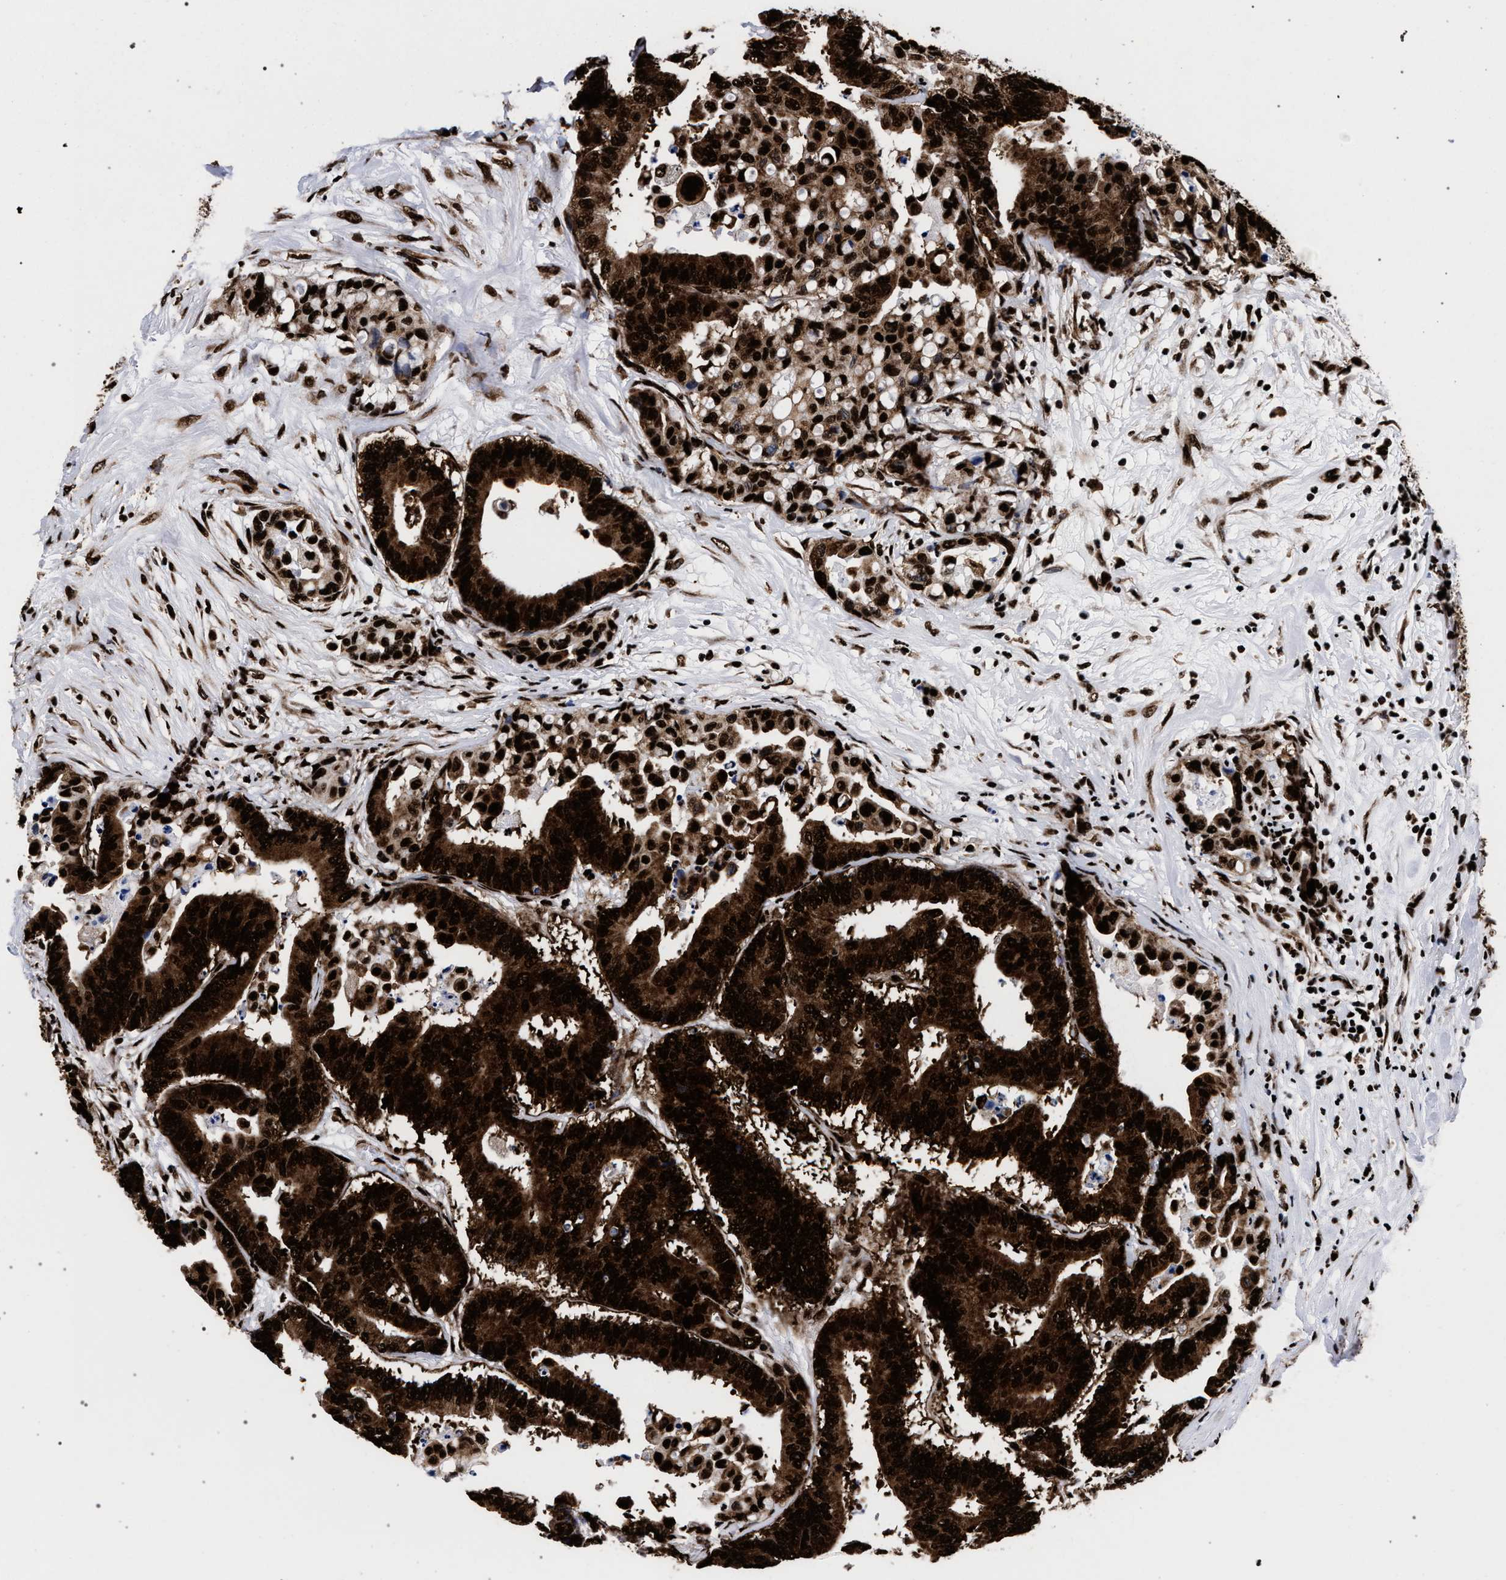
{"staining": {"intensity": "strong", "quantity": ">75%", "location": "cytoplasmic/membranous,nuclear"}, "tissue": "colorectal cancer", "cell_type": "Tumor cells", "image_type": "cancer", "snomed": [{"axis": "morphology", "description": "Normal tissue, NOS"}, {"axis": "morphology", "description": "Adenocarcinoma, NOS"}, {"axis": "topography", "description": "Colon"}], "caption": "Colorectal cancer stained with DAB immunohistochemistry displays high levels of strong cytoplasmic/membranous and nuclear expression in approximately >75% of tumor cells.", "gene": "HNRNPA1", "patient": {"sex": "male", "age": 82}}